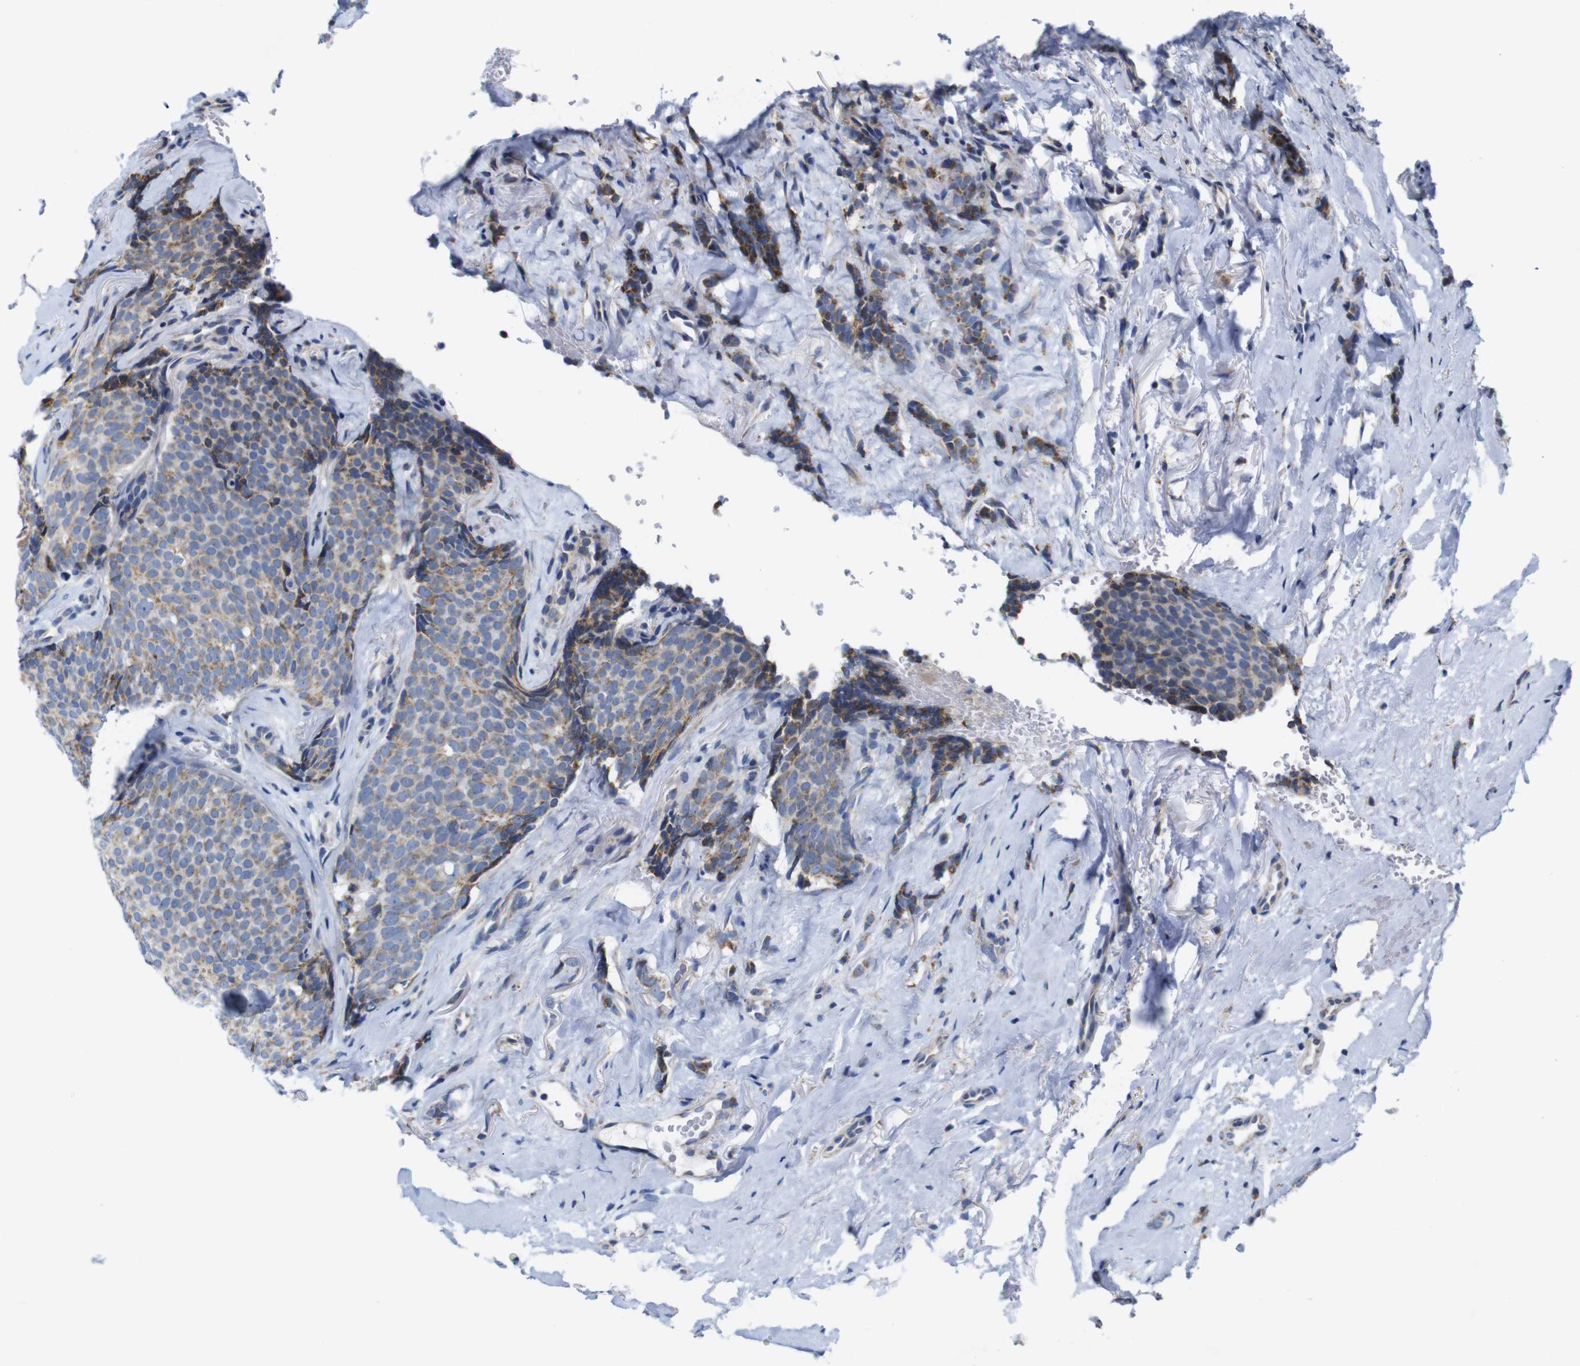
{"staining": {"intensity": "moderate", "quantity": ">75%", "location": "cytoplasmic/membranous"}, "tissue": "breast cancer", "cell_type": "Tumor cells", "image_type": "cancer", "snomed": [{"axis": "morphology", "description": "Lobular carcinoma"}, {"axis": "topography", "description": "Skin"}, {"axis": "topography", "description": "Breast"}], "caption": "Moderate cytoplasmic/membranous protein staining is seen in approximately >75% of tumor cells in lobular carcinoma (breast). (DAB IHC, brown staining for protein, blue staining for nuclei).", "gene": "FAM171B", "patient": {"sex": "female", "age": 46}}